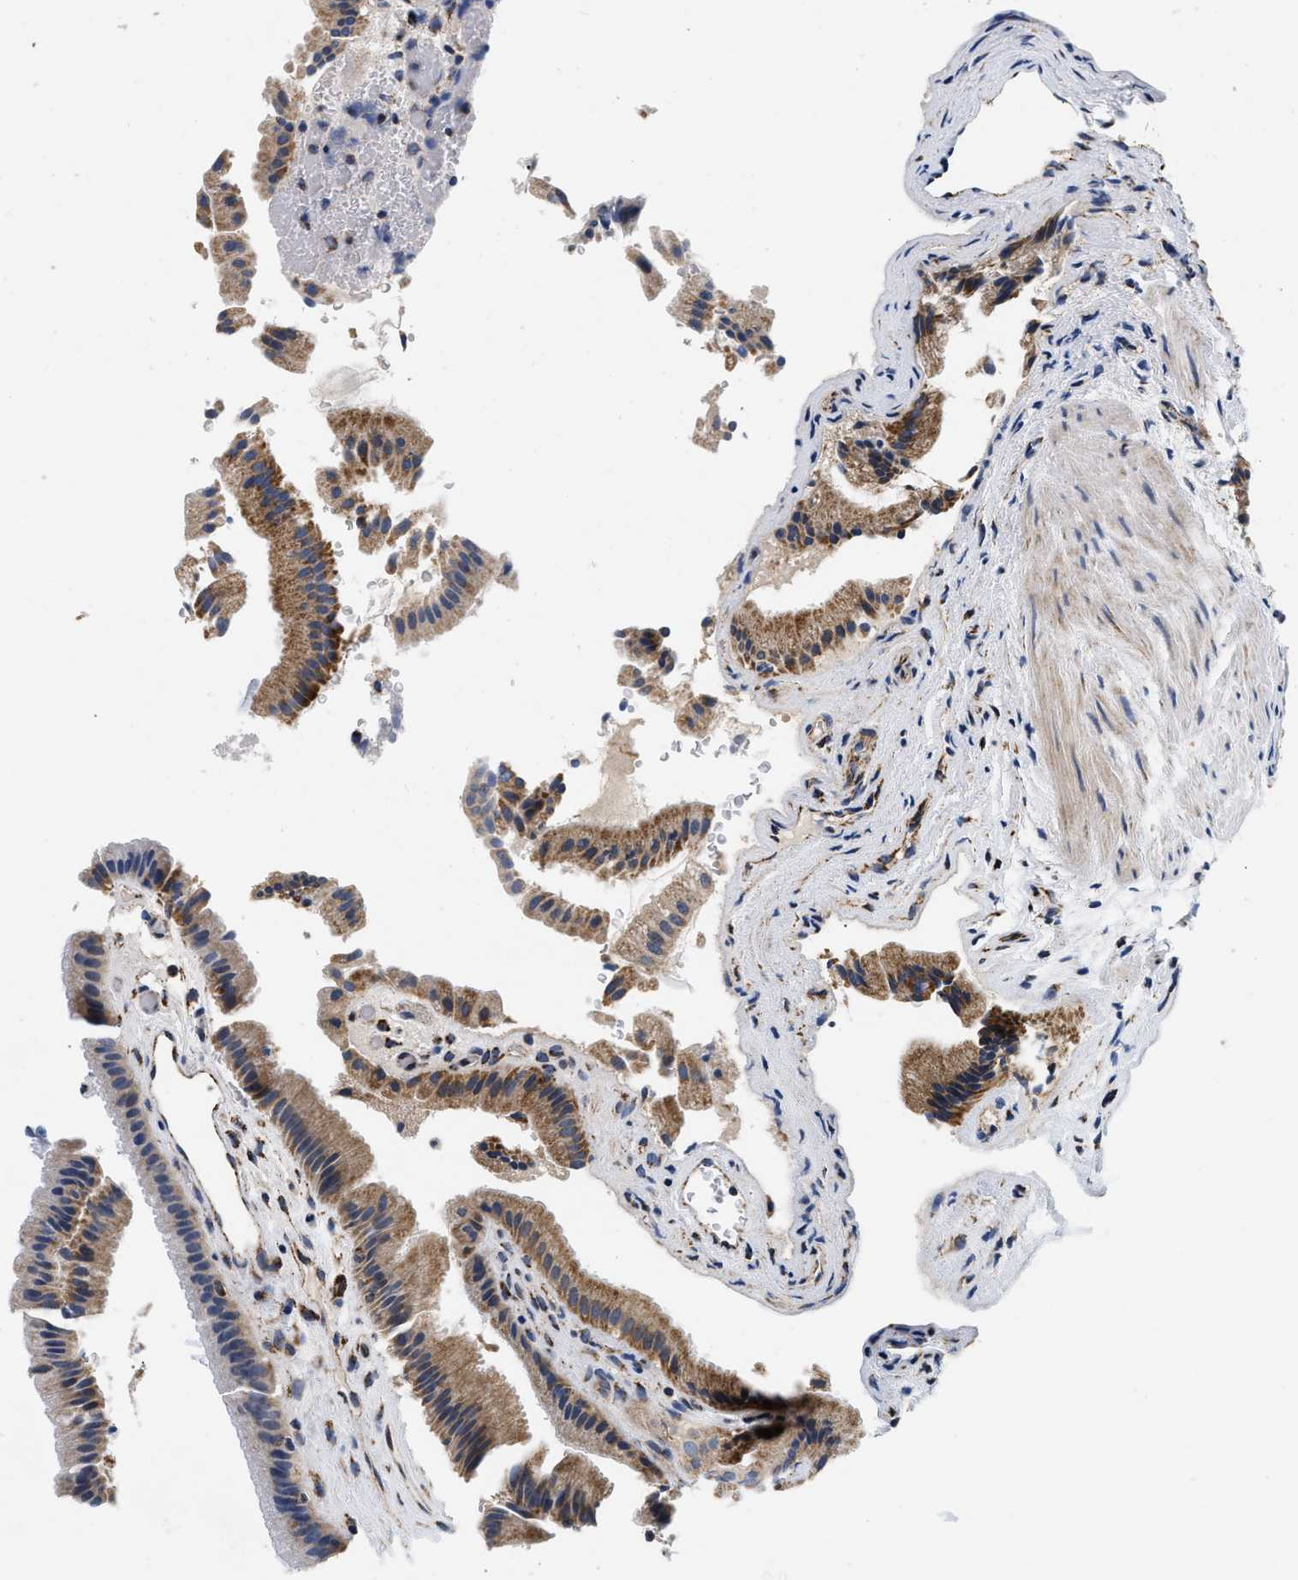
{"staining": {"intensity": "moderate", "quantity": ">75%", "location": "cytoplasmic/membranous"}, "tissue": "gallbladder", "cell_type": "Glandular cells", "image_type": "normal", "snomed": [{"axis": "morphology", "description": "Normal tissue, NOS"}, {"axis": "topography", "description": "Gallbladder"}], "caption": "High-power microscopy captured an immunohistochemistry (IHC) photomicrograph of unremarkable gallbladder, revealing moderate cytoplasmic/membranous positivity in approximately >75% of glandular cells.", "gene": "PDP1", "patient": {"sex": "male", "age": 49}}